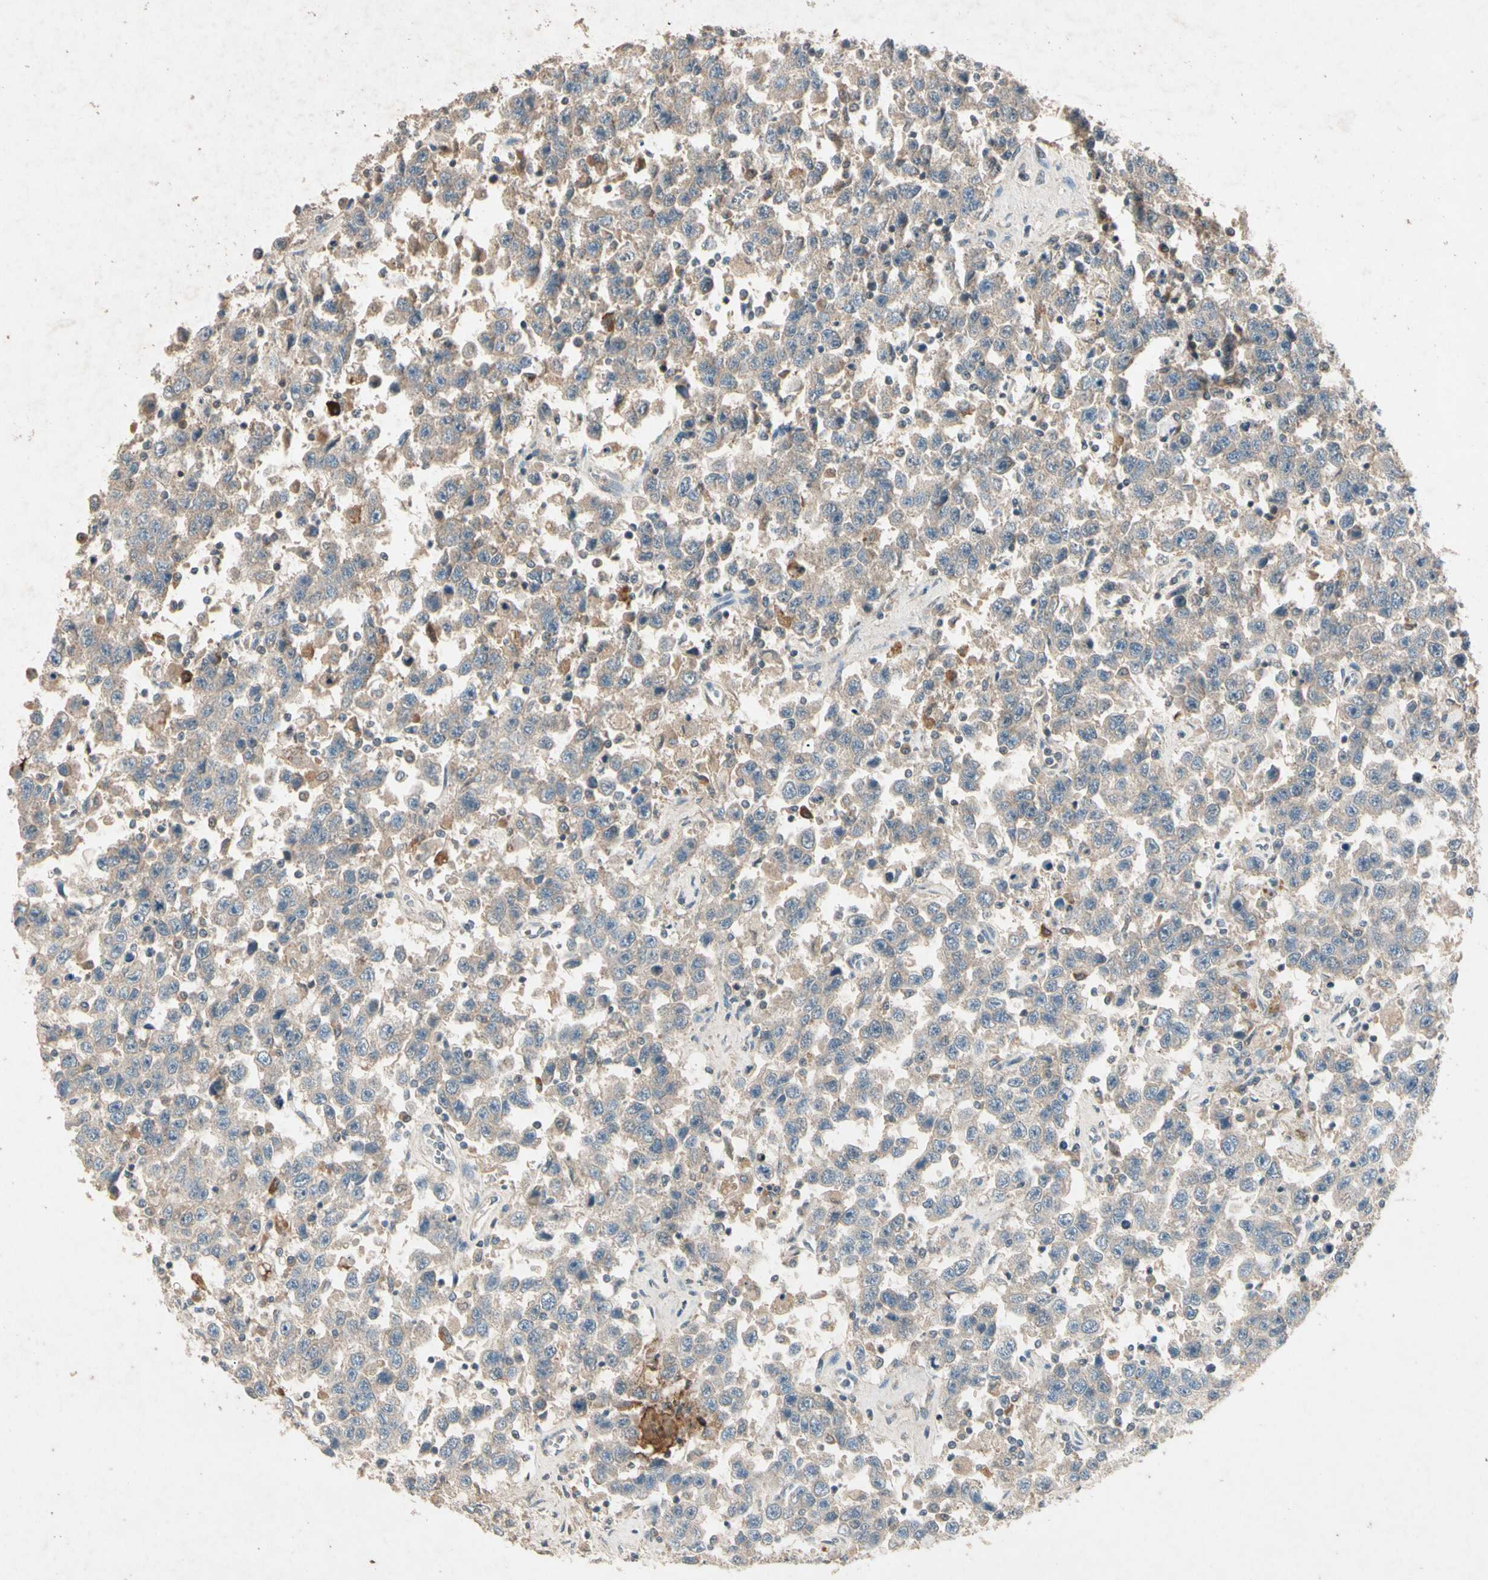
{"staining": {"intensity": "weak", "quantity": ">75%", "location": "cytoplasmic/membranous"}, "tissue": "testis cancer", "cell_type": "Tumor cells", "image_type": "cancer", "snomed": [{"axis": "morphology", "description": "Seminoma, NOS"}, {"axis": "topography", "description": "Testis"}], "caption": "Human seminoma (testis) stained for a protein (brown) reveals weak cytoplasmic/membranous positive staining in about >75% of tumor cells.", "gene": "GPLD1", "patient": {"sex": "male", "age": 41}}